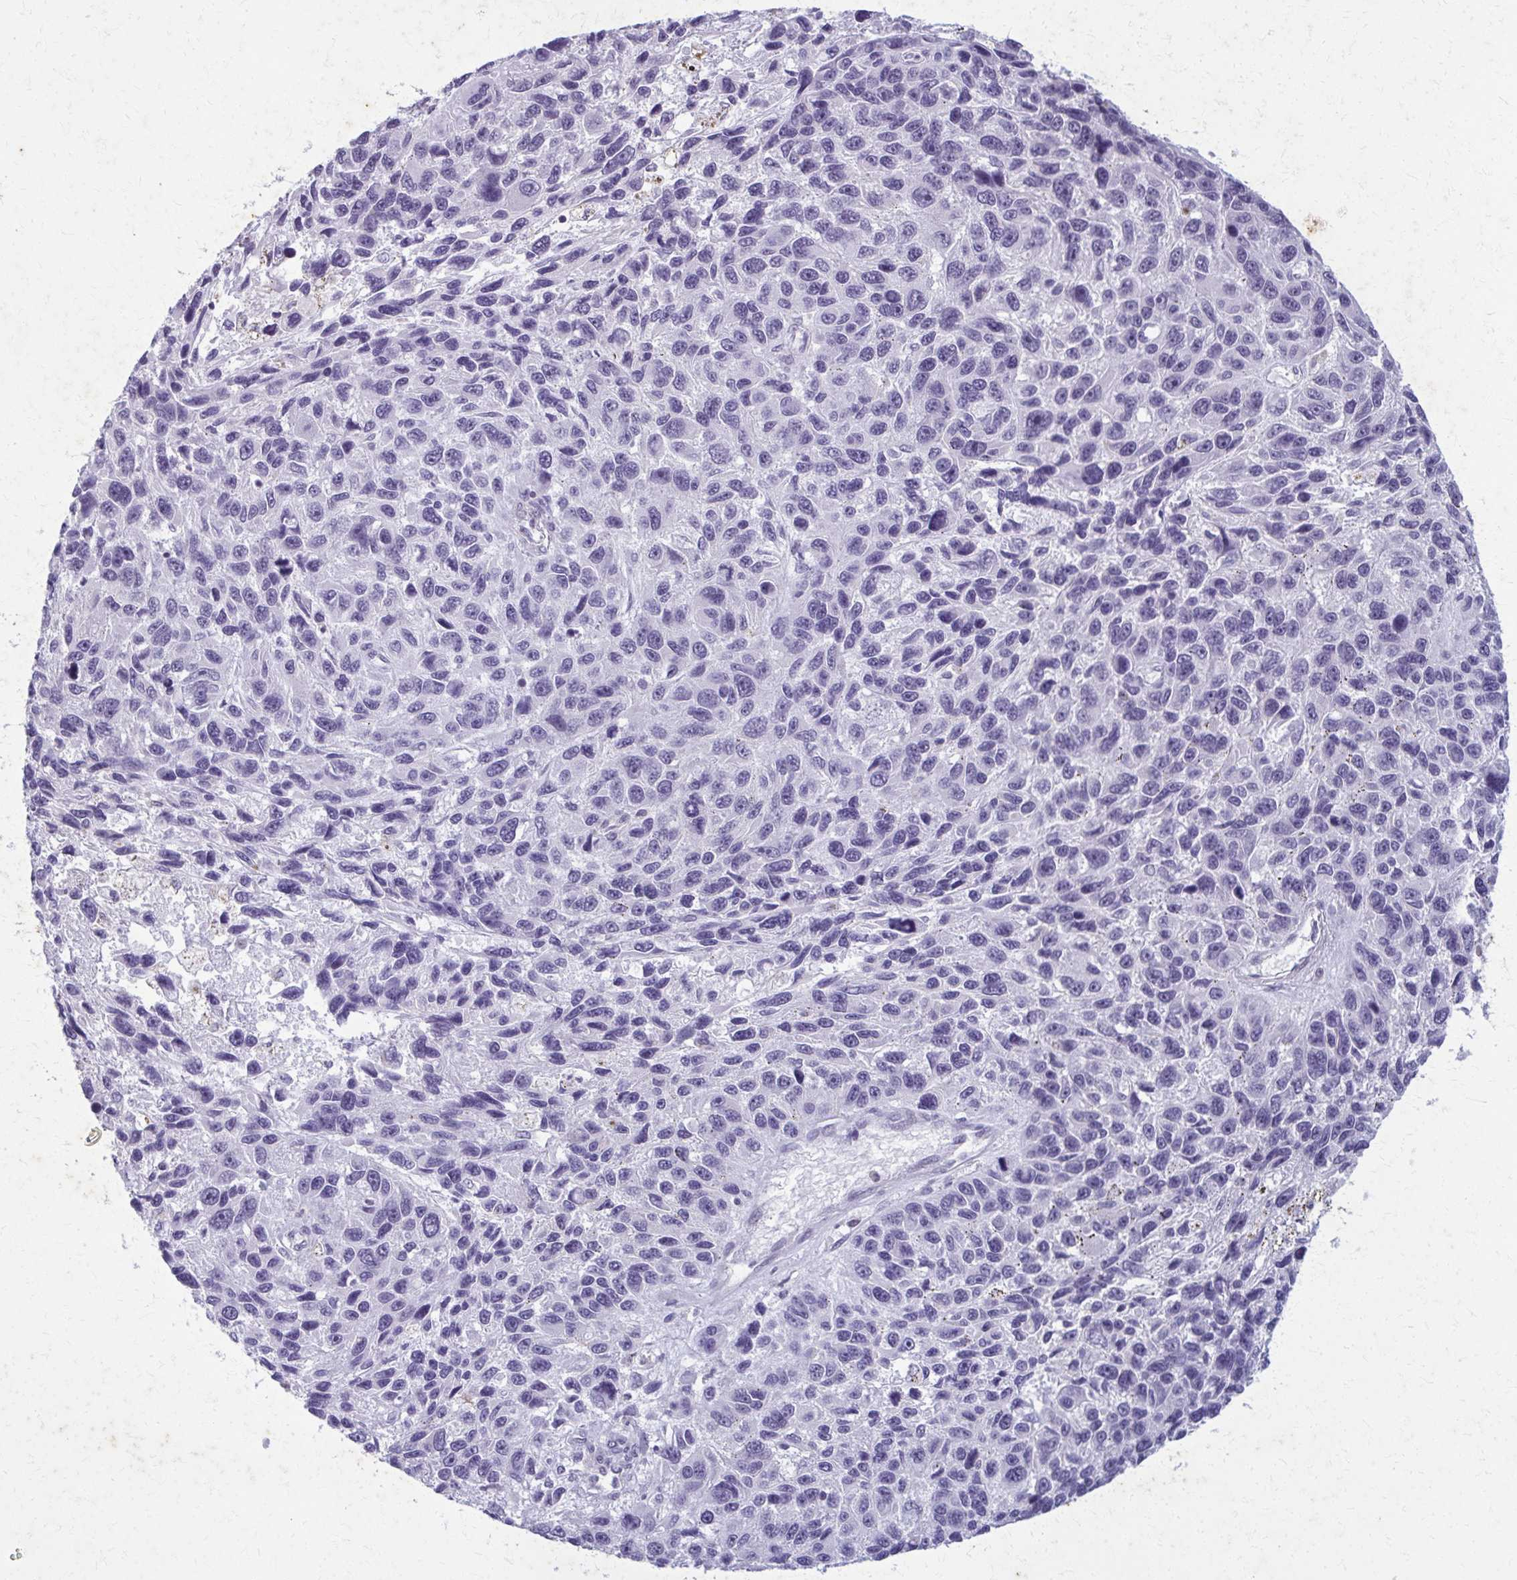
{"staining": {"intensity": "negative", "quantity": "none", "location": "none"}, "tissue": "melanoma", "cell_type": "Tumor cells", "image_type": "cancer", "snomed": [{"axis": "morphology", "description": "Malignant melanoma, NOS"}, {"axis": "topography", "description": "Skin"}], "caption": "There is no significant expression in tumor cells of malignant melanoma. Nuclei are stained in blue.", "gene": "CARD9", "patient": {"sex": "male", "age": 53}}